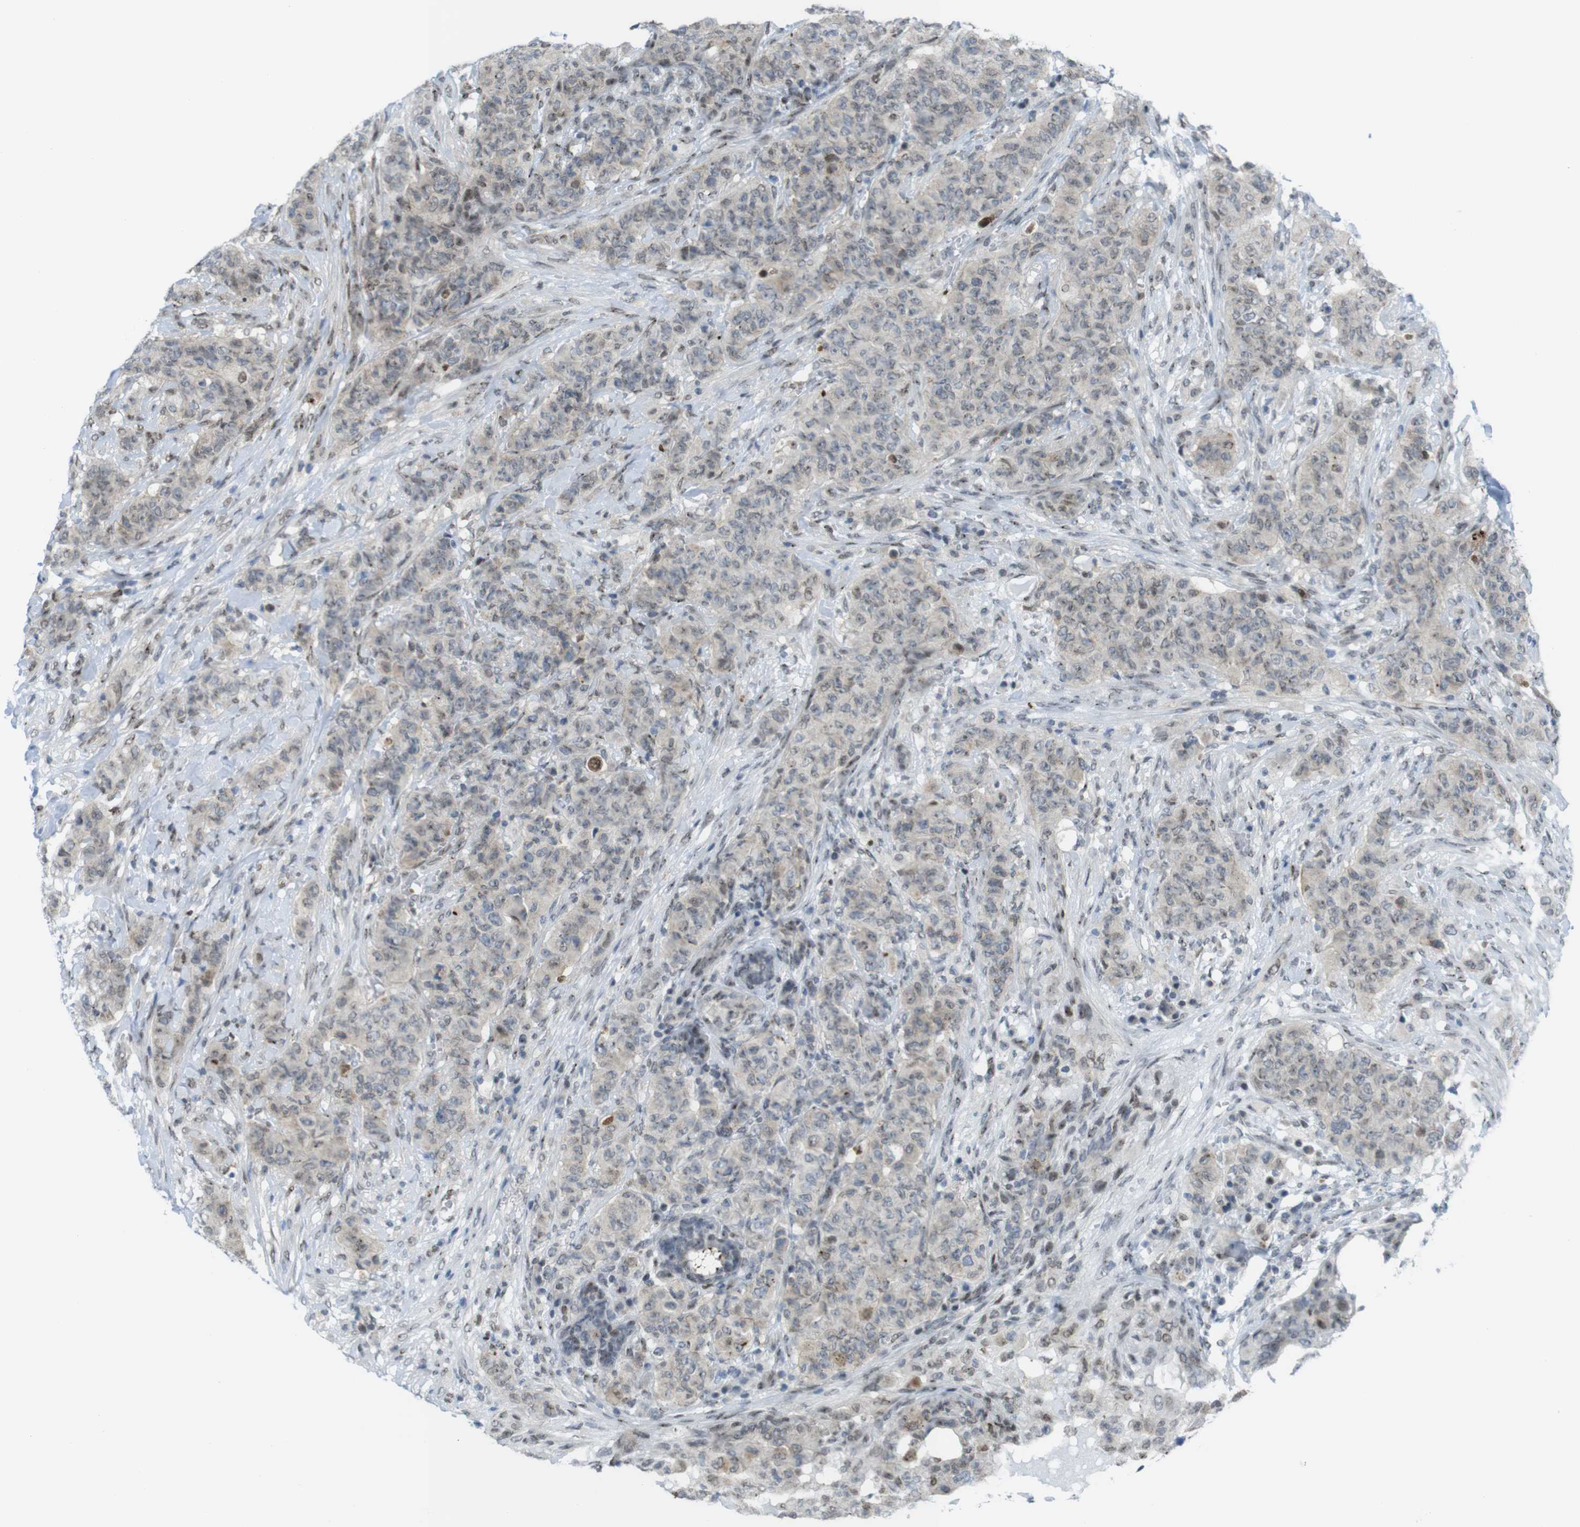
{"staining": {"intensity": "weak", "quantity": "25%-75%", "location": "cytoplasmic/membranous,nuclear"}, "tissue": "breast cancer", "cell_type": "Tumor cells", "image_type": "cancer", "snomed": [{"axis": "morphology", "description": "Normal tissue, NOS"}, {"axis": "morphology", "description": "Duct carcinoma"}, {"axis": "topography", "description": "Breast"}], "caption": "Invasive ductal carcinoma (breast) stained for a protein shows weak cytoplasmic/membranous and nuclear positivity in tumor cells.", "gene": "UBB", "patient": {"sex": "female", "age": 40}}